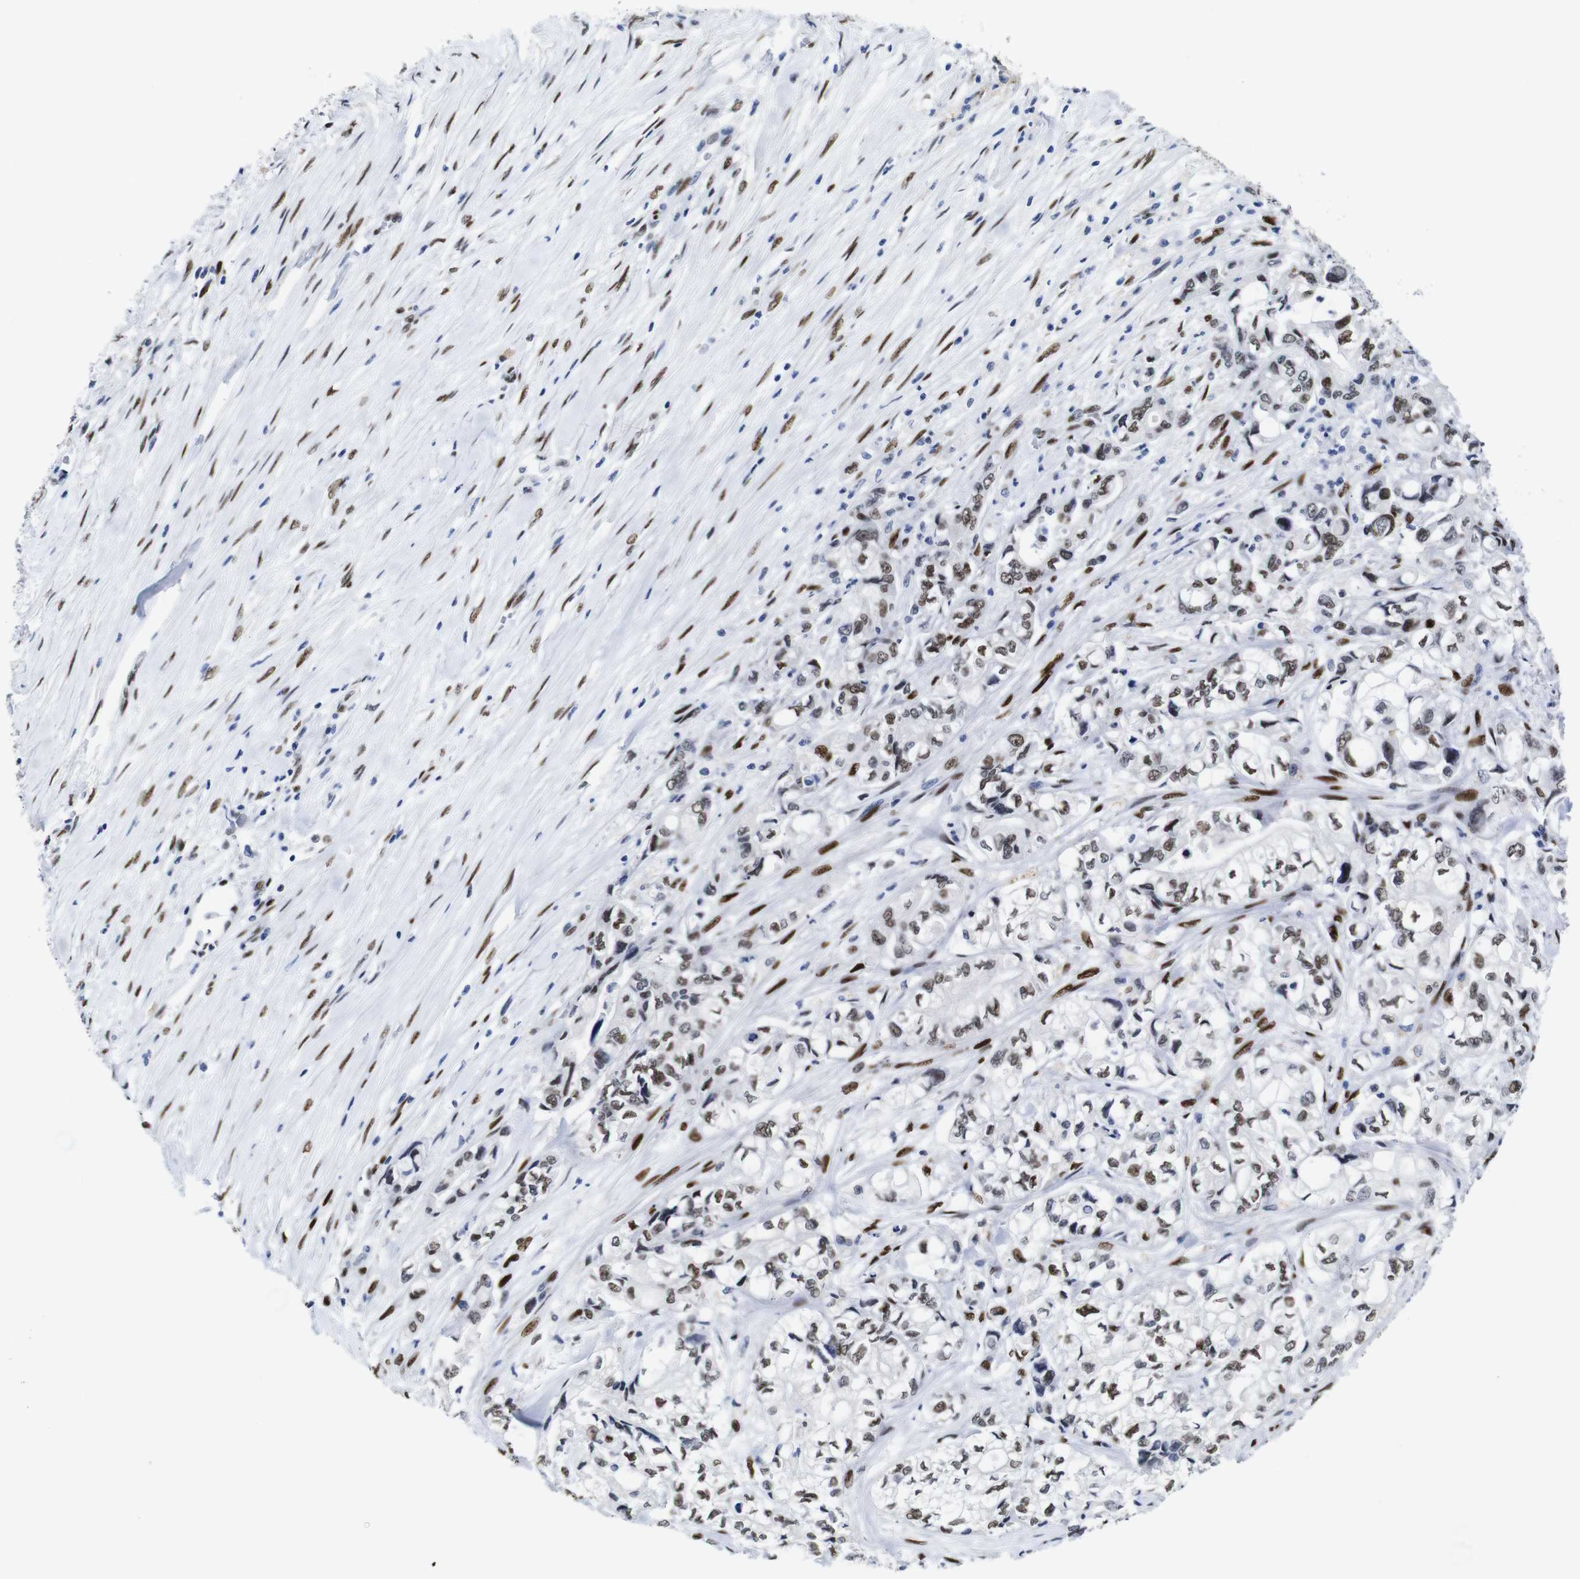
{"staining": {"intensity": "moderate", "quantity": "25%-75%", "location": "nuclear"}, "tissue": "pancreatic cancer", "cell_type": "Tumor cells", "image_type": "cancer", "snomed": [{"axis": "morphology", "description": "Adenocarcinoma, NOS"}, {"axis": "topography", "description": "Pancreas"}], "caption": "A histopathology image of human pancreatic cancer stained for a protein exhibits moderate nuclear brown staining in tumor cells. Using DAB (3,3'-diaminobenzidine) (brown) and hematoxylin (blue) stains, captured at high magnification using brightfield microscopy.", "gene": "FOSL2", "patient": {"sex": "male", "age": 79}}